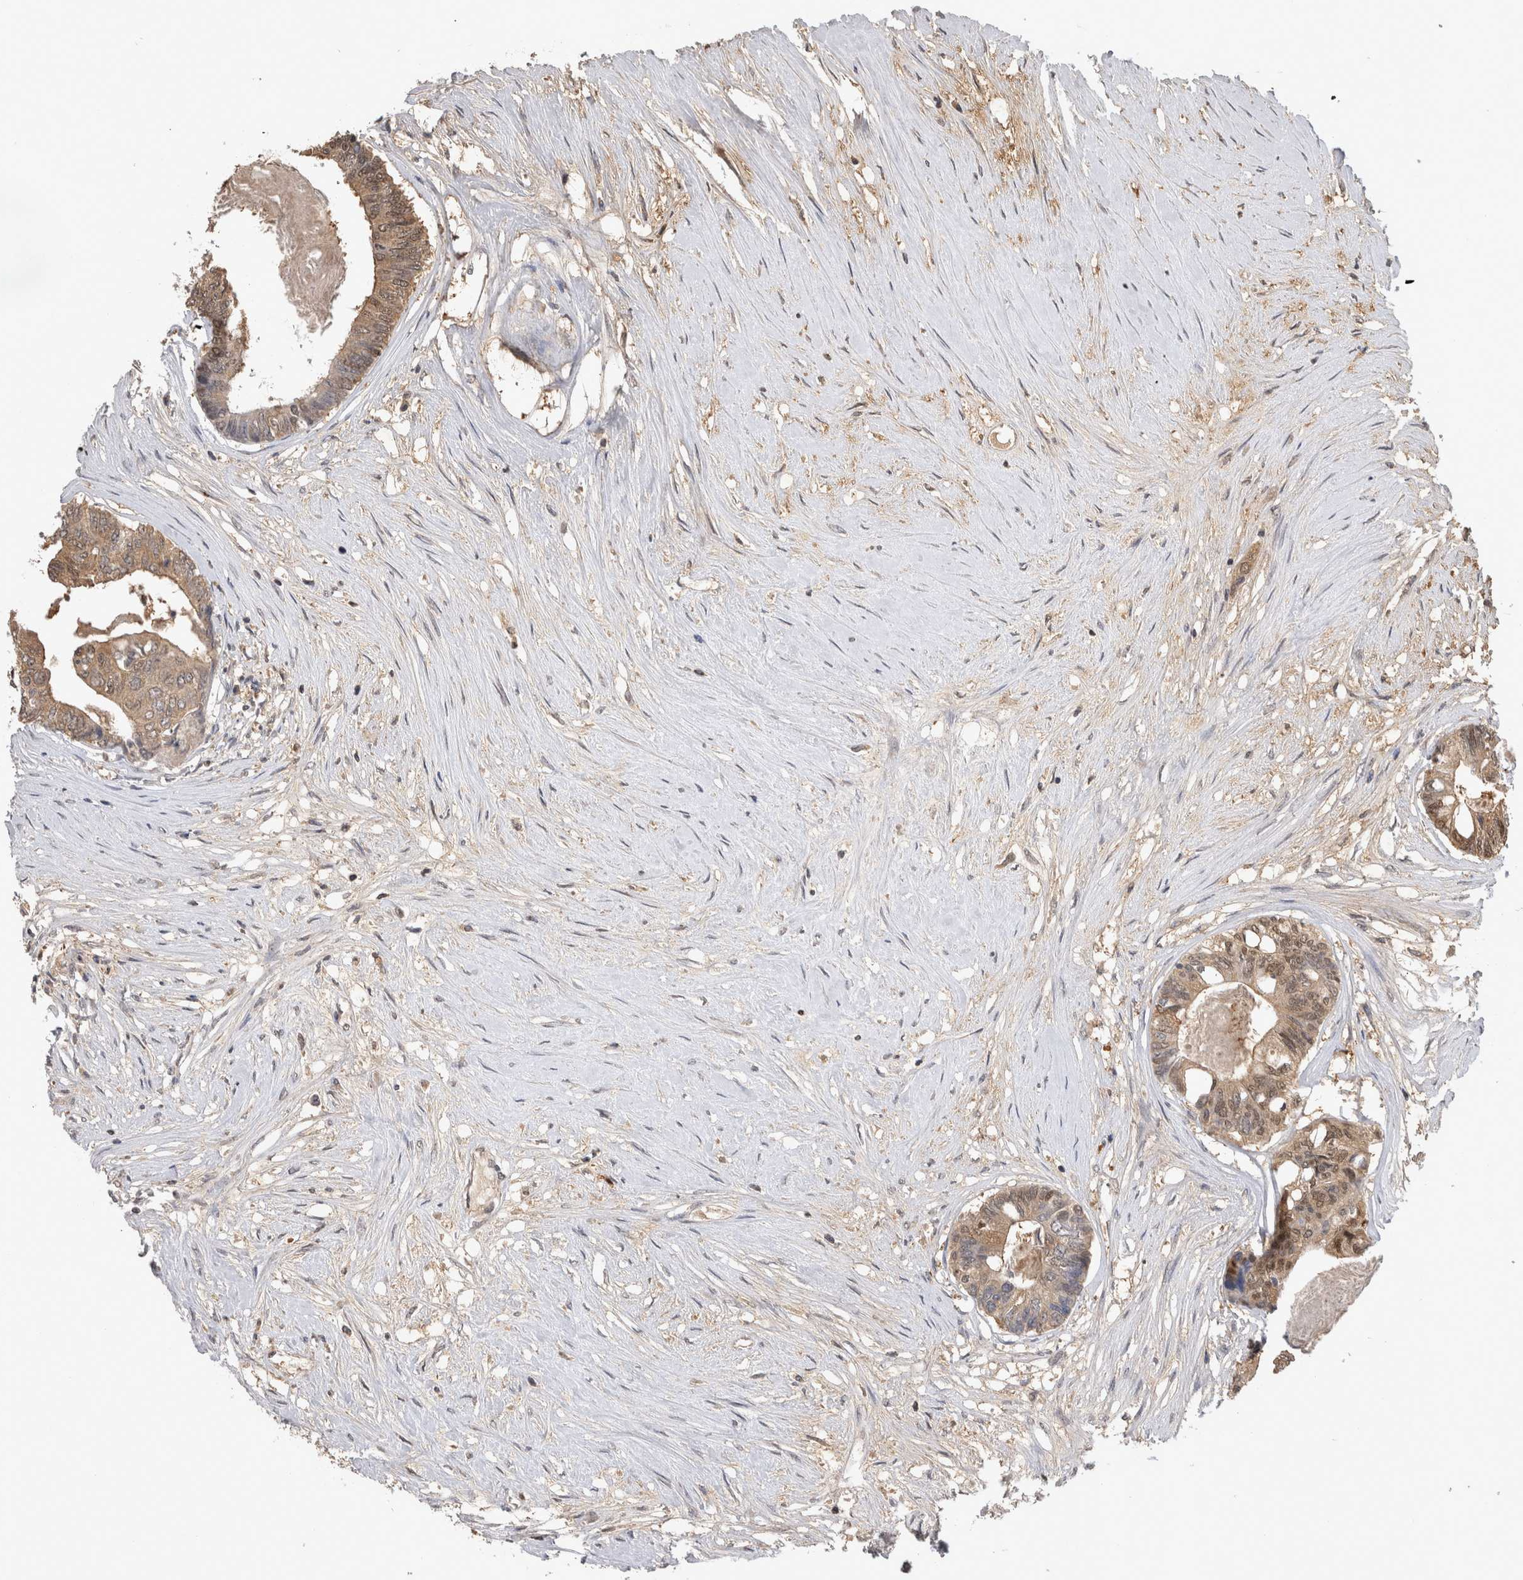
{"staining": {"intensity": "weak", "quantity": ">75%", "location": "cytoplasmic/membranous,nuclear"}, "tissue": "colorectal cancer", "cell_type": "Tumor cells", "image_type": "cancer", "snomed": [{"axis": "morphology", "description": "Adenocarcinoma, NOS"}, {"axis": "topography", "description": "Rectum"}], "caption": "Adenocarcinoma (colorectal) stained with a protein marker displays weak staining in tumor cells.", "gene": "PREP", "patient": {"sex": "male", "age": 63}}